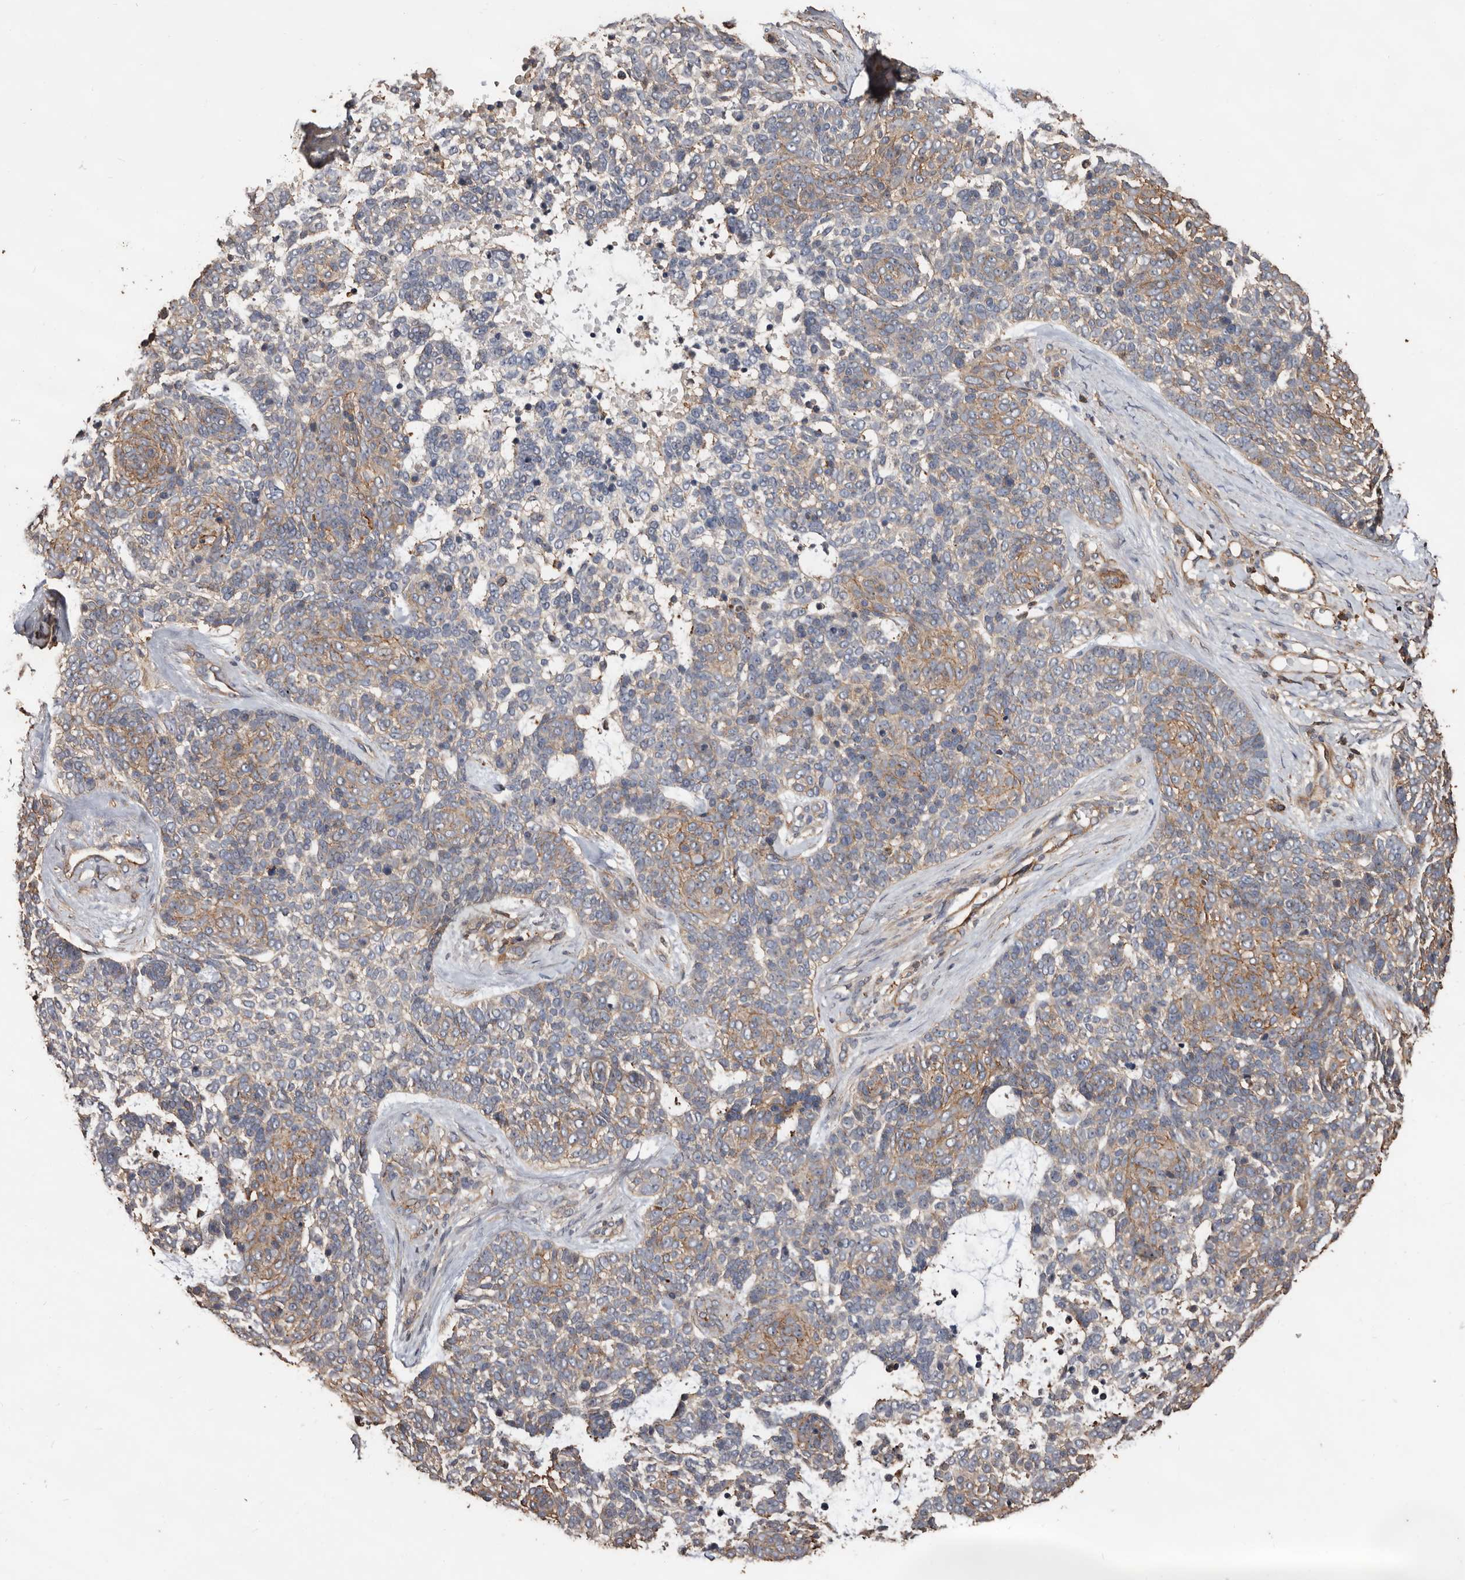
{"staining": {"intensity": "weak", "quantity": ">75%", "location": "cytoplasmic/membranous"}, "tissue": "skin cancer", "cell_type": "Tumor cells", "image_type": "cancer", "snomed": [{"axis": "morphology", "description": "Basal cell carcinoma"}, {"axis": "topography", "description": "Skin"}], "caption": "The immunohistochemical stain shows weak cytoplasmic/membranous staining in tumor cells of basal cell carcinoma (skin) tissue. Immunohistochemistry stains the protein in brown and the nuclei are stained blue.", "gene": "GSK3A", "patient": {"sex": "female", "age": 81}}